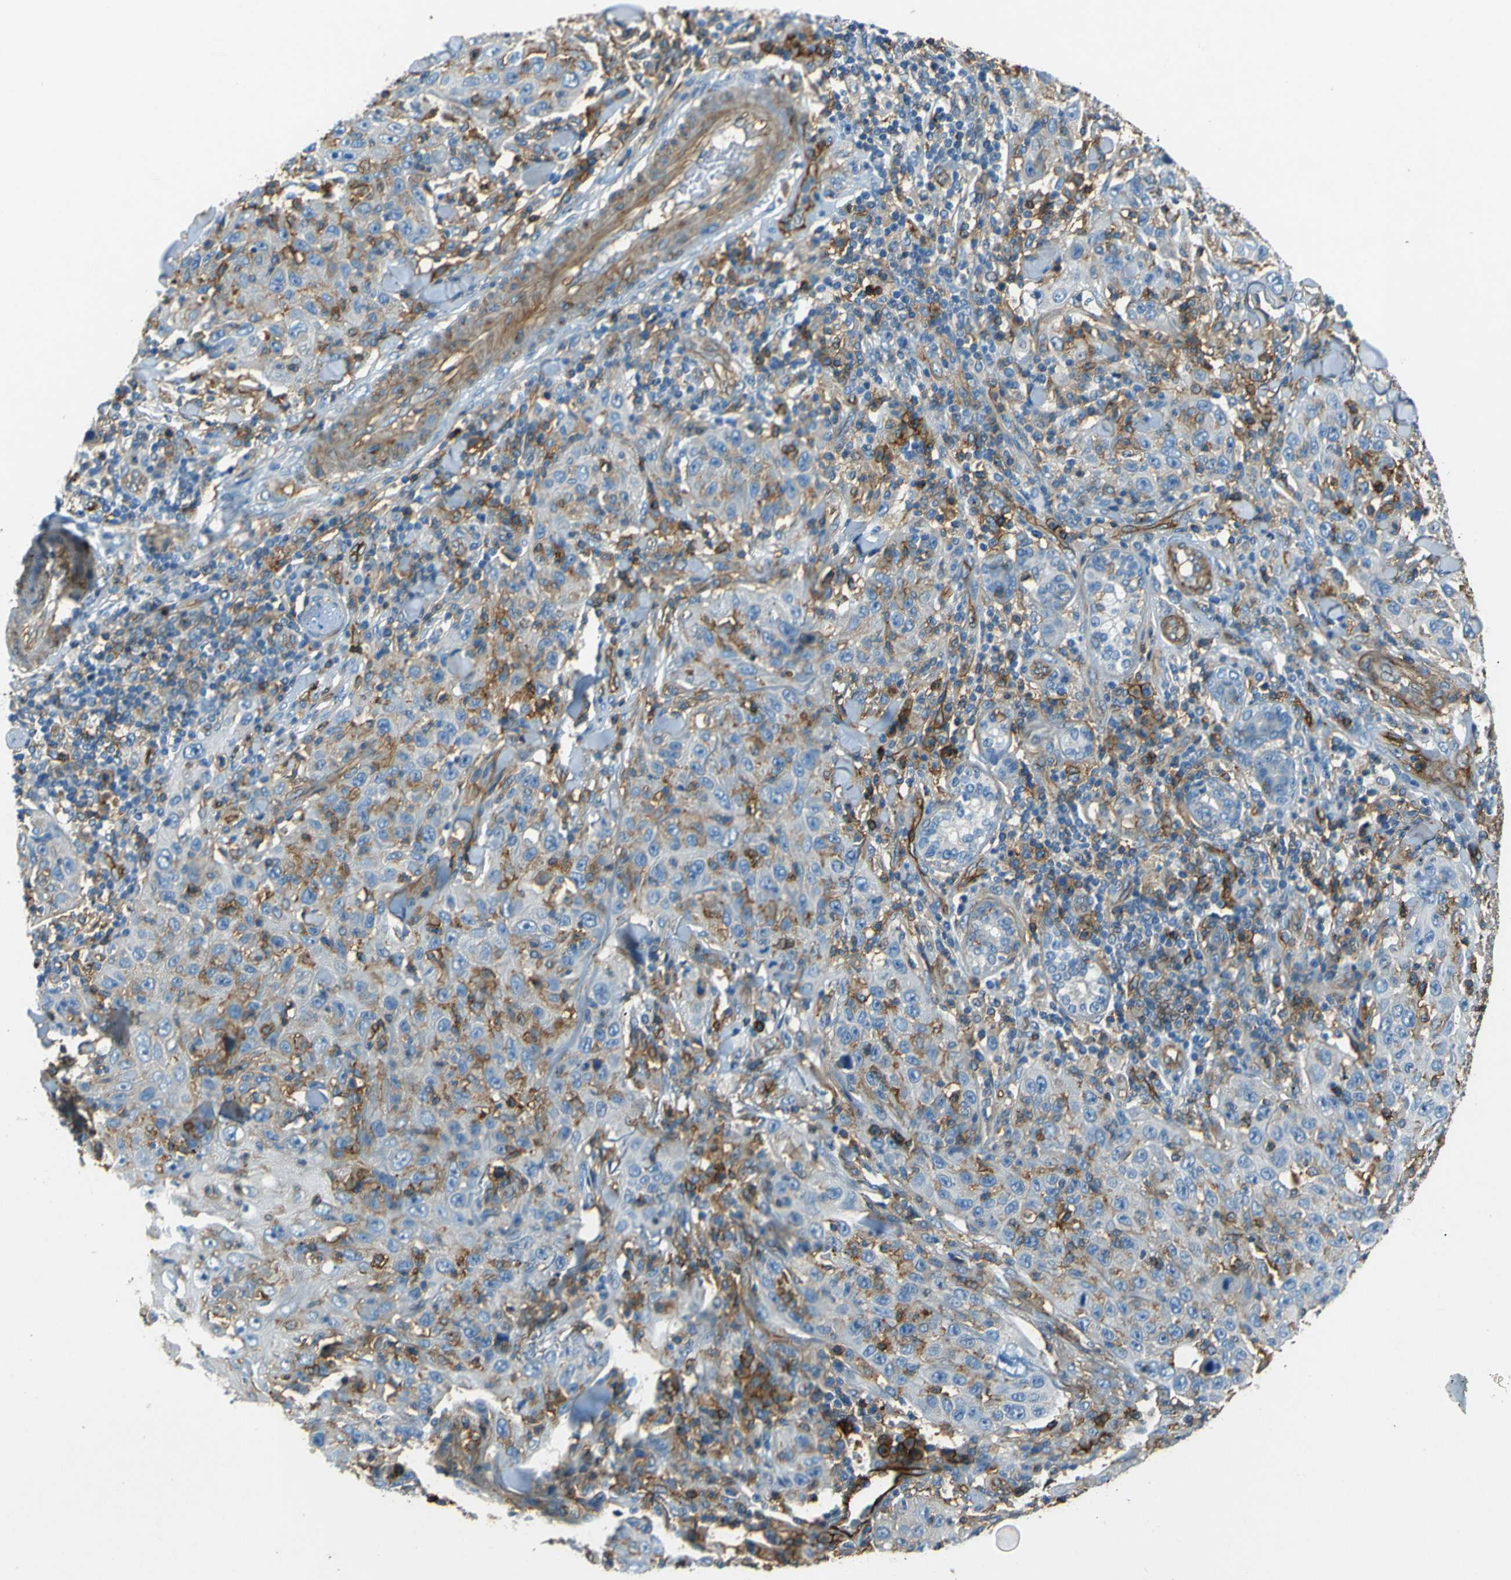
{"staining": {"intensity": "negative", "quantity": "none", "location": "none"}, "tissue": "skin cancer", "cell_type": "Tumor cells", "image_type": "cancer", "snomed": [{"axis": "morphology", "description": "Squamous cell carcinoma, NOS"}, {"axis": "topography", "description": "Skin"}], "caption": "There is no significant expression in tumor cells of skin squamous cell carcinoma. Nuclei are stained in blue.", "gene": "ENTPD1", "patient": {"sex": "female", "age": 88}}